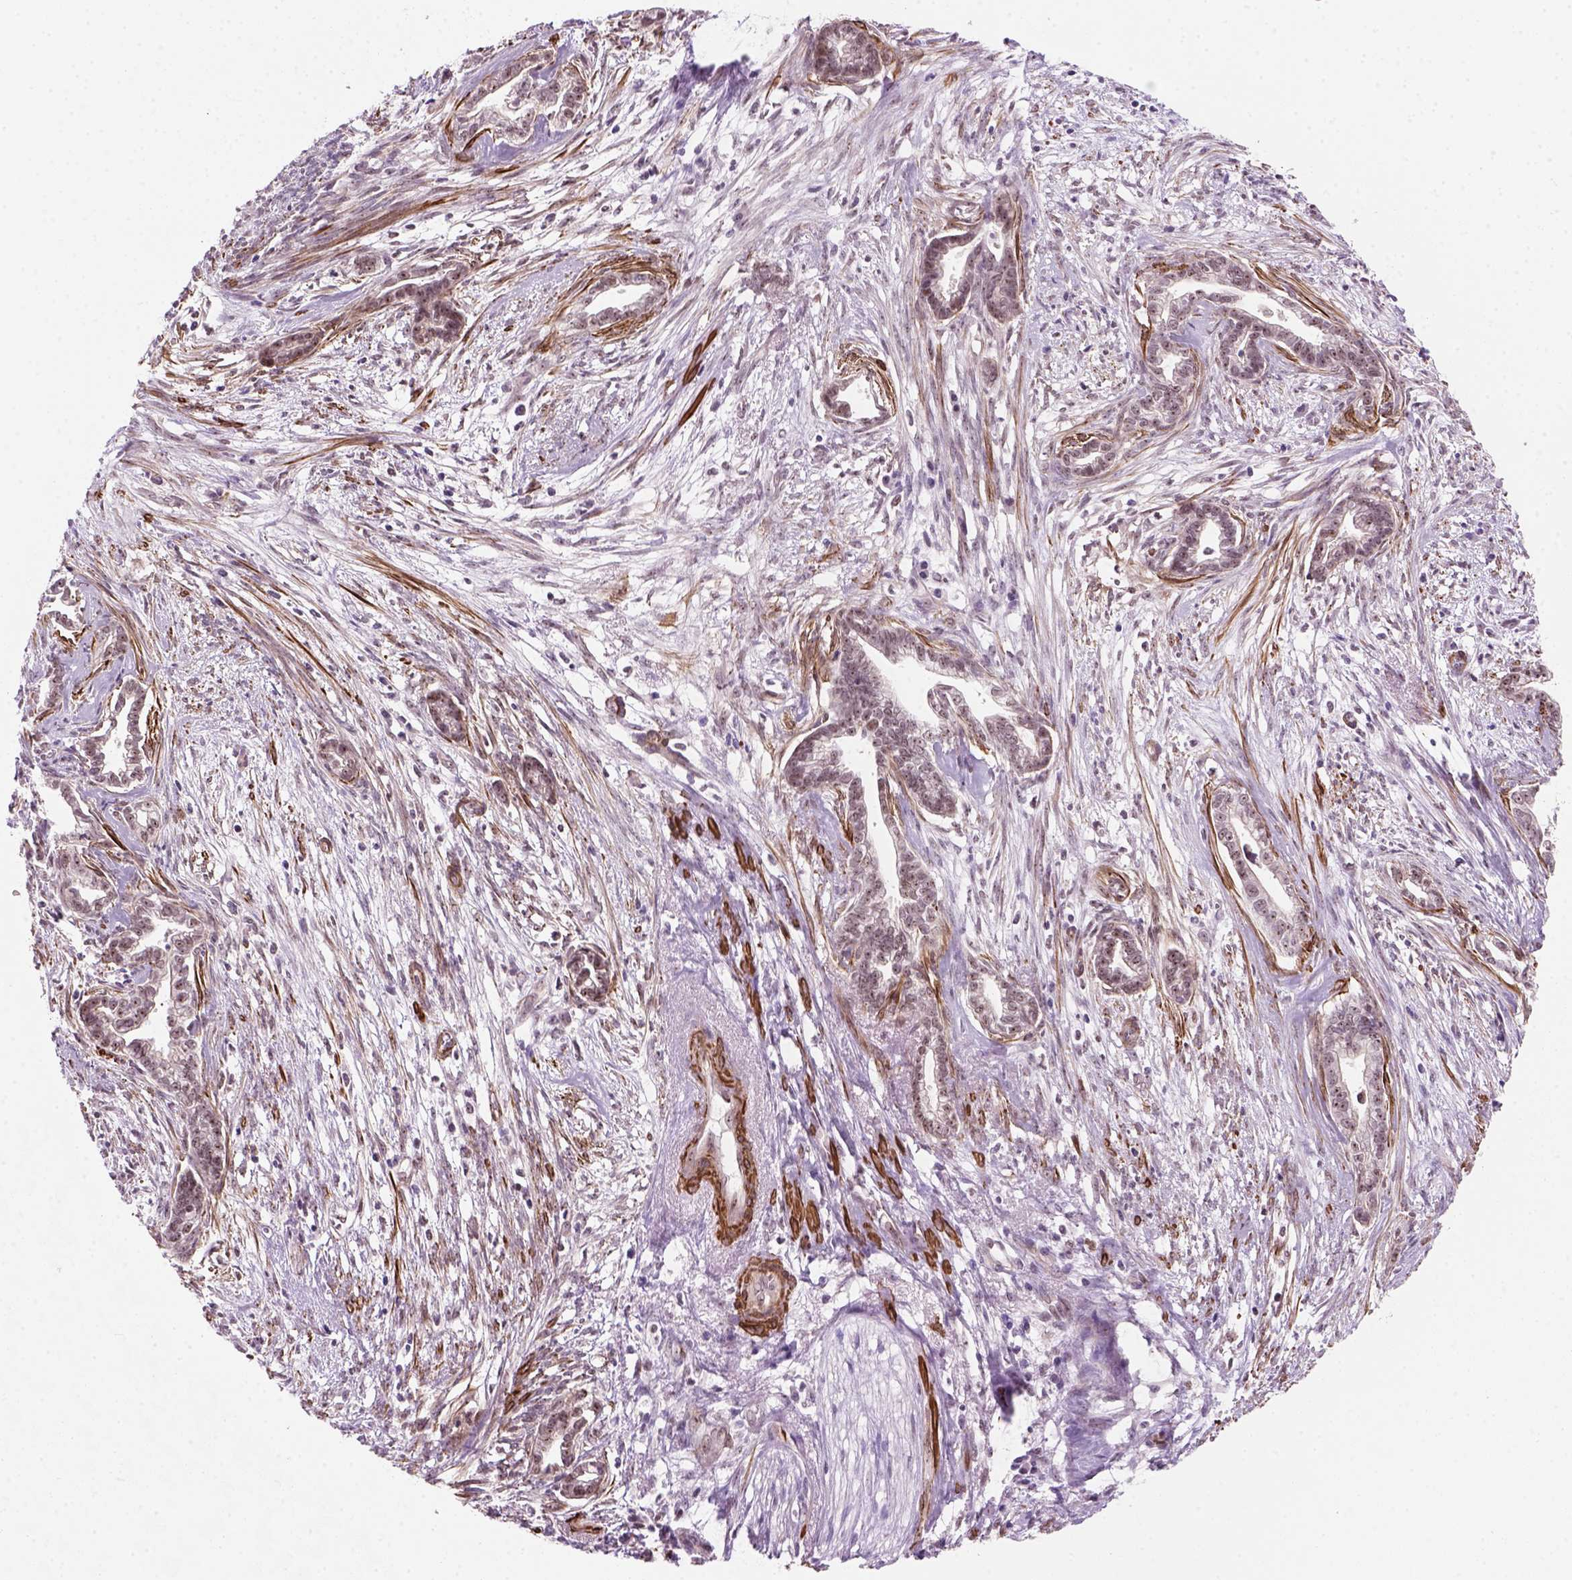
{"staining": {"intensity": "moderate", "quantity": ">75%", "location": "nuclear"}, "tissue": "cervical cancer", "cell_type": "Tumor cells", "image_type": "cancer", "snomed": [{"axis": "morphology", "description": "Adenocarcinoma, NOS"}, {"axis": "topography", "description": "Cervix"}], "caption": "DAB immunohistochemical staining of cervical cancer displays moderate nuclear protein positivity in approximately >75% of tumor cells. (Stains: DAB (3,3'-diaminobenzidine) in brown, nuclei in blue, Microscopy: brightfield microscopy at high magnification).", "gene": "RRS1", "patient": {"sex": "female", "age": 62}}